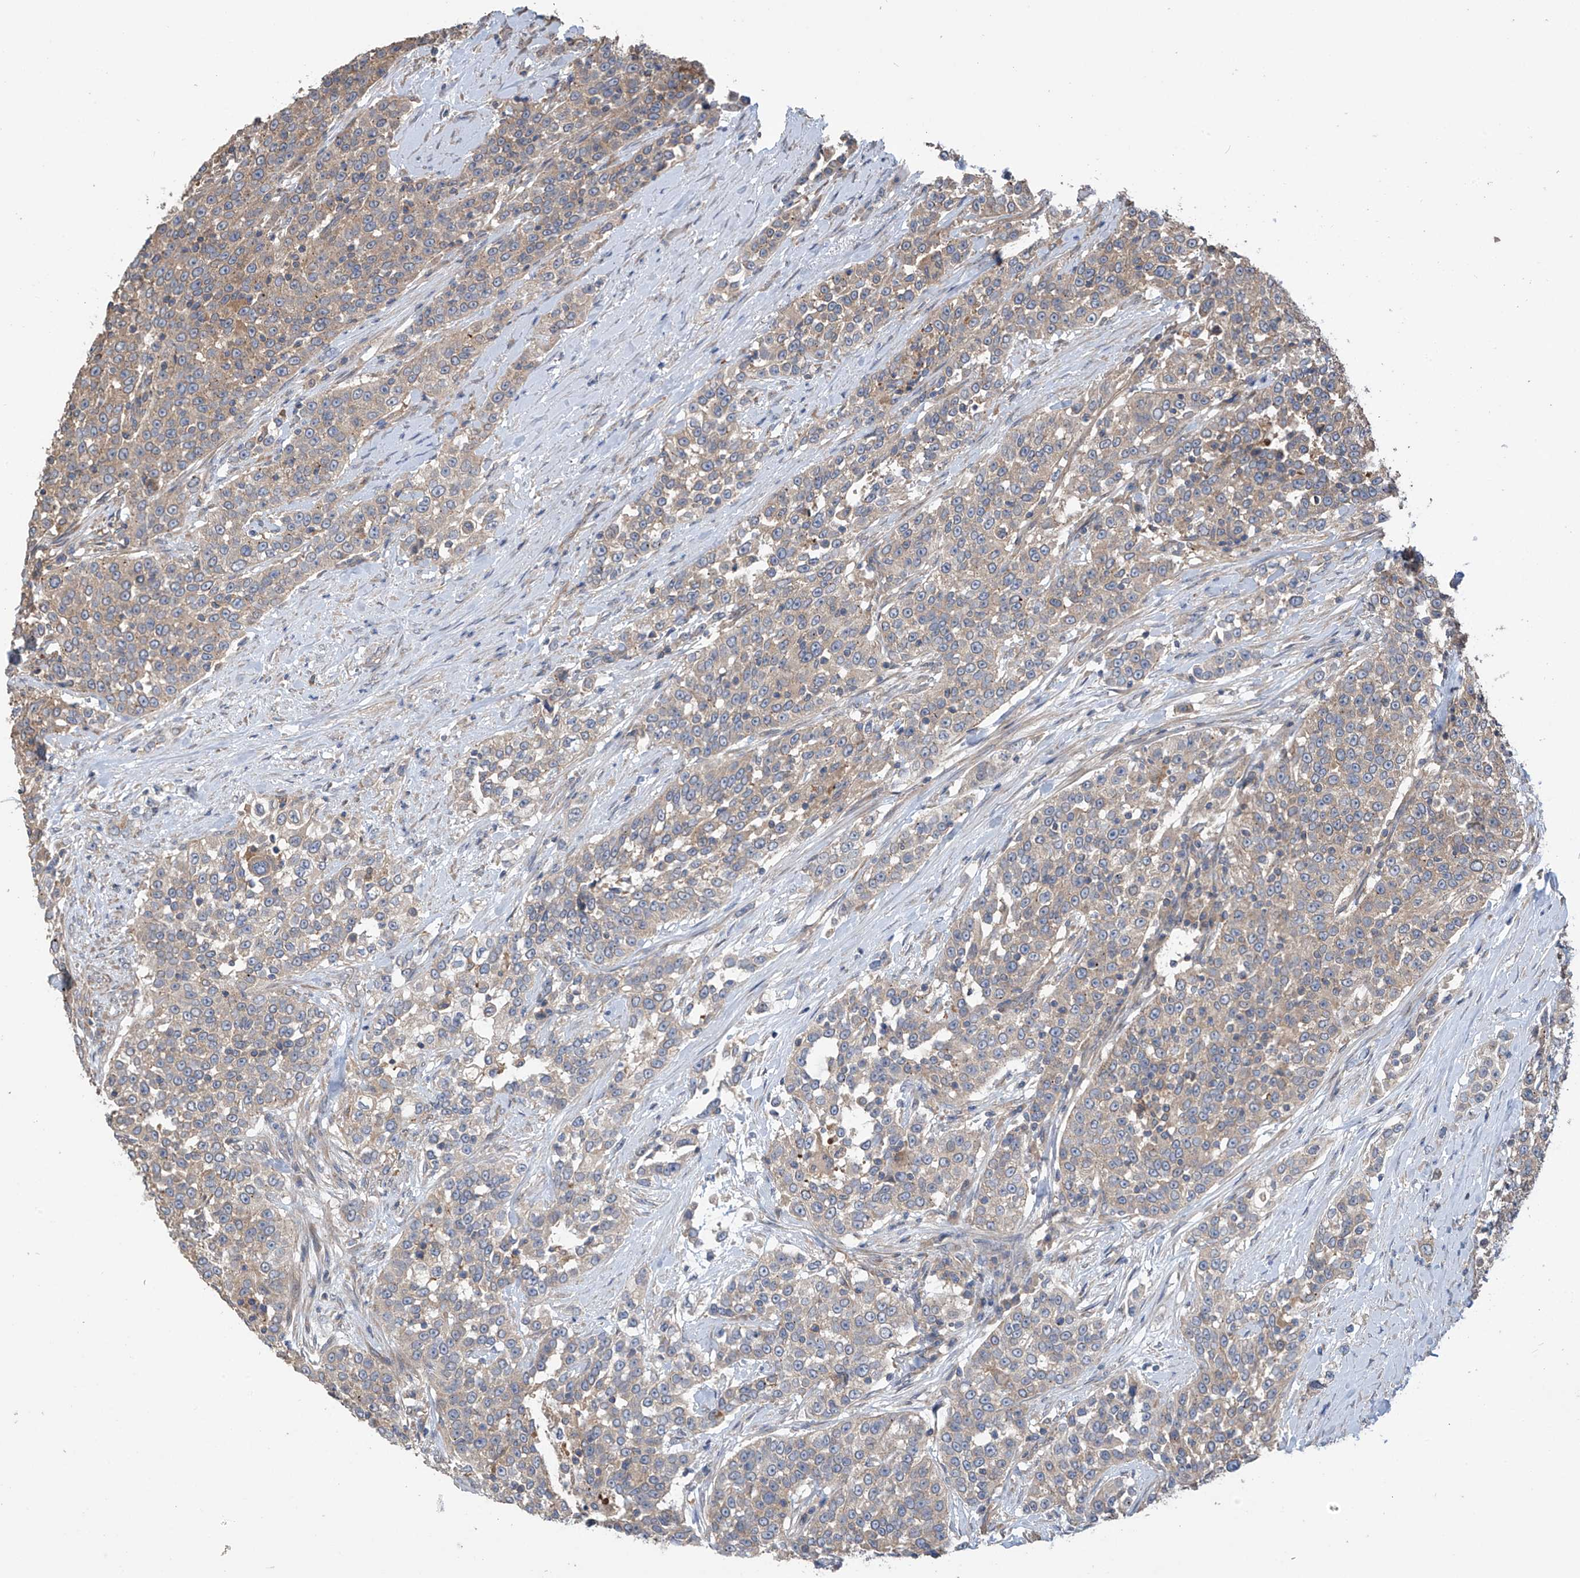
{"staining": {"intensity": "weak", "quantity": "25%-75%", "location": "cytoplasmic/membranous"}, "tissue": "urothelial cancer", "cell_type": "Tumor cells", "image_type": "cancer", "snomed": [{"axis": "morphology", "description": "Urothelial carcinoma, High grade"}, {"axis": "topography", "description": "Urinary bladder"}], "caption": "Urothelial carcinoma (high-grade) tissue demonstrates weak cytoplasmic/membranous staining in about 25%-75% of tumor cells, visualized by immunohistochemistry.", "gene": "PHACTR4", "patient": {"sex": "female", "age": 80}}